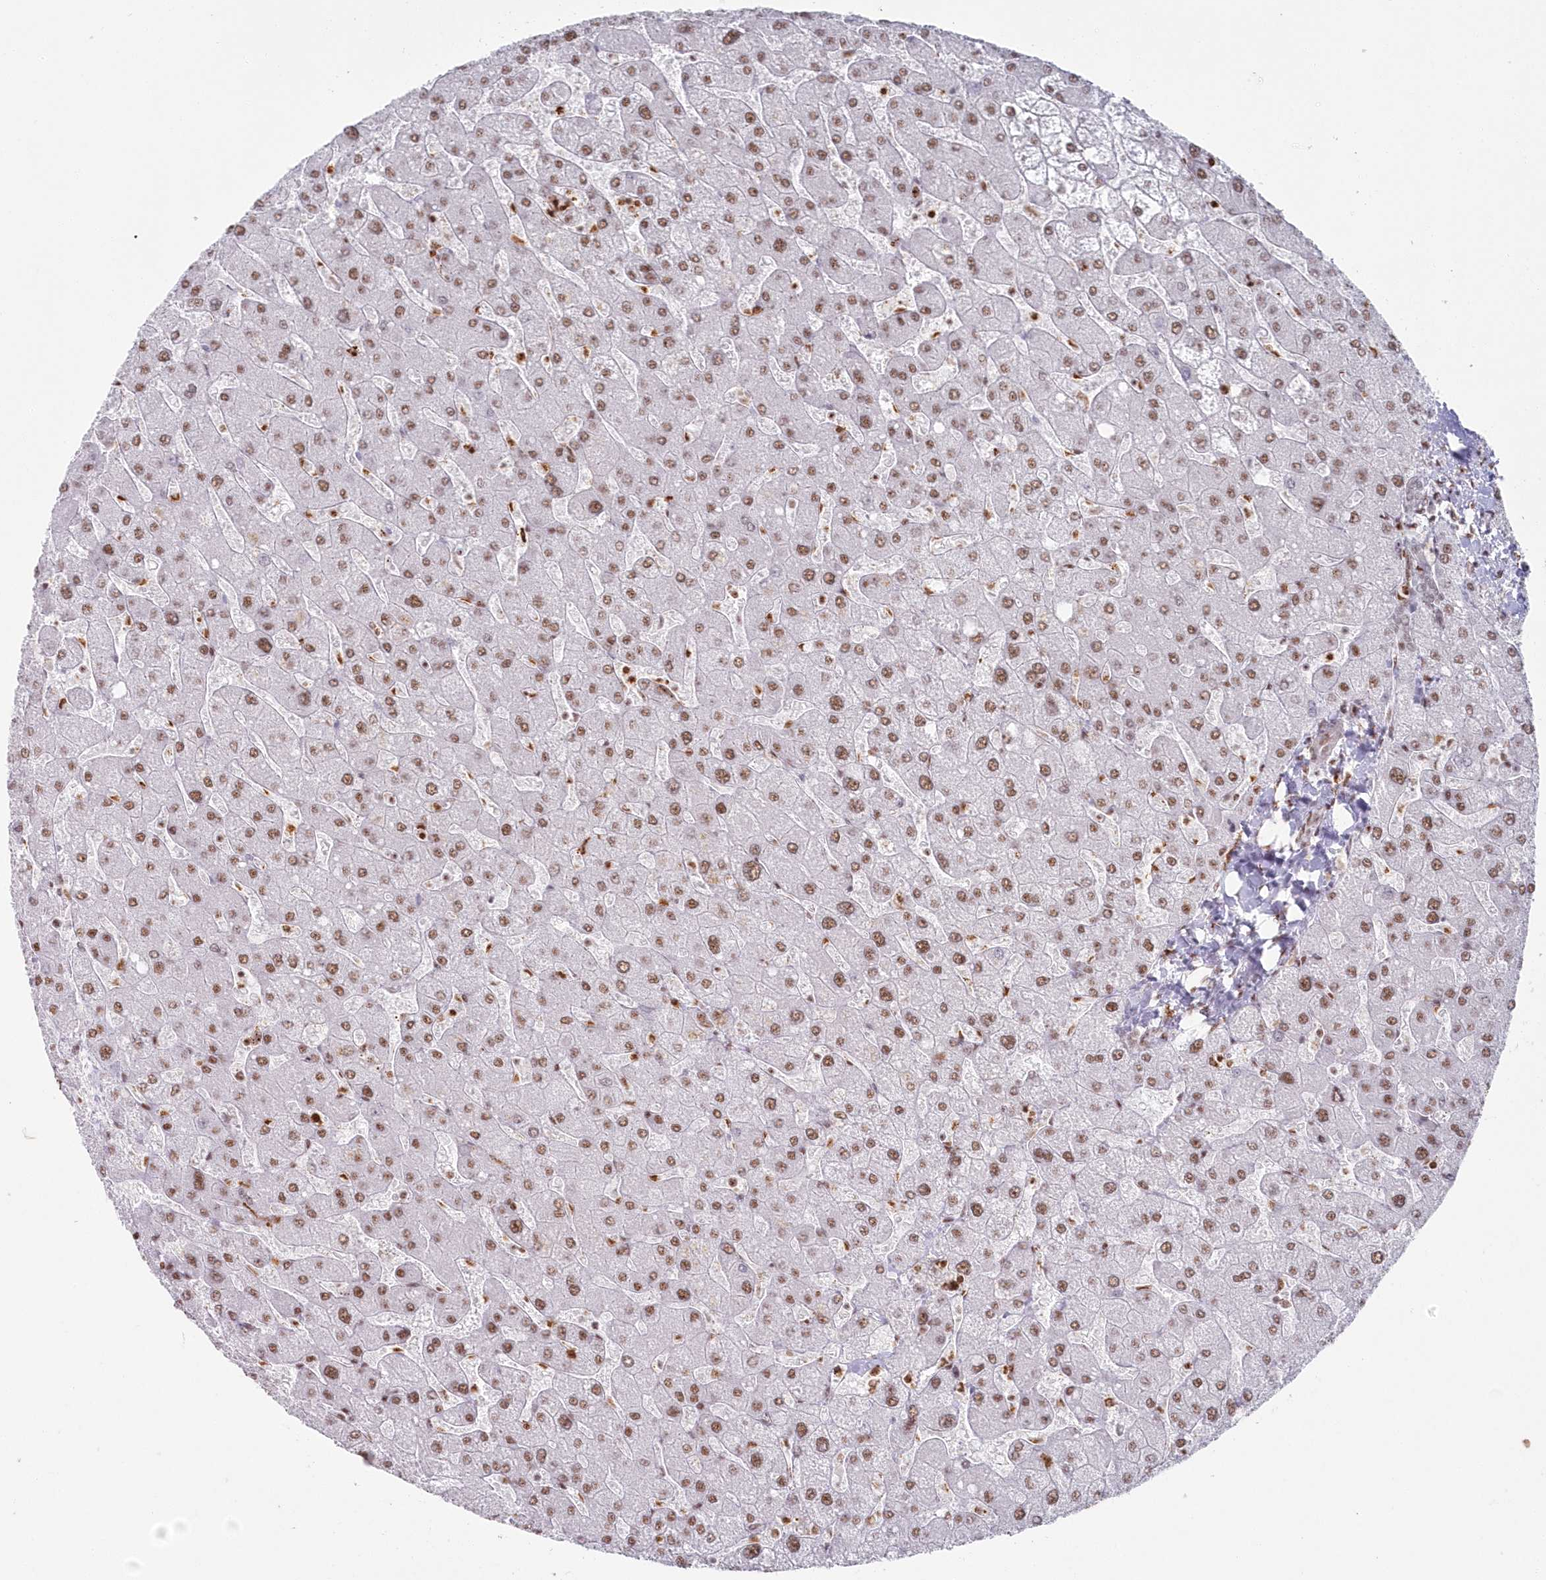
{"staining": {"intensity": "moderate", "quantity": "25%-75%", "location": "nuclear"}, "tissue": "liver", "cell_type": "Cholangiocytes", "image_type": "normal", "snomed": [{"axis": "morphology", "description": "Normal tissue, NOS"}, {"axis": "topography", "description": "Liver"}], "caption": "Protein expression analysis of normal human liver reveals moderate nuclear expression in approximately 25%-75% of cholangiocytes. (DAB (3,3'-diaminobenzidine) IHC, brown staining for protein, blue staining for nuclei).", "gene": "DDX46", "patient": {"sex": "male", "age": 55}}